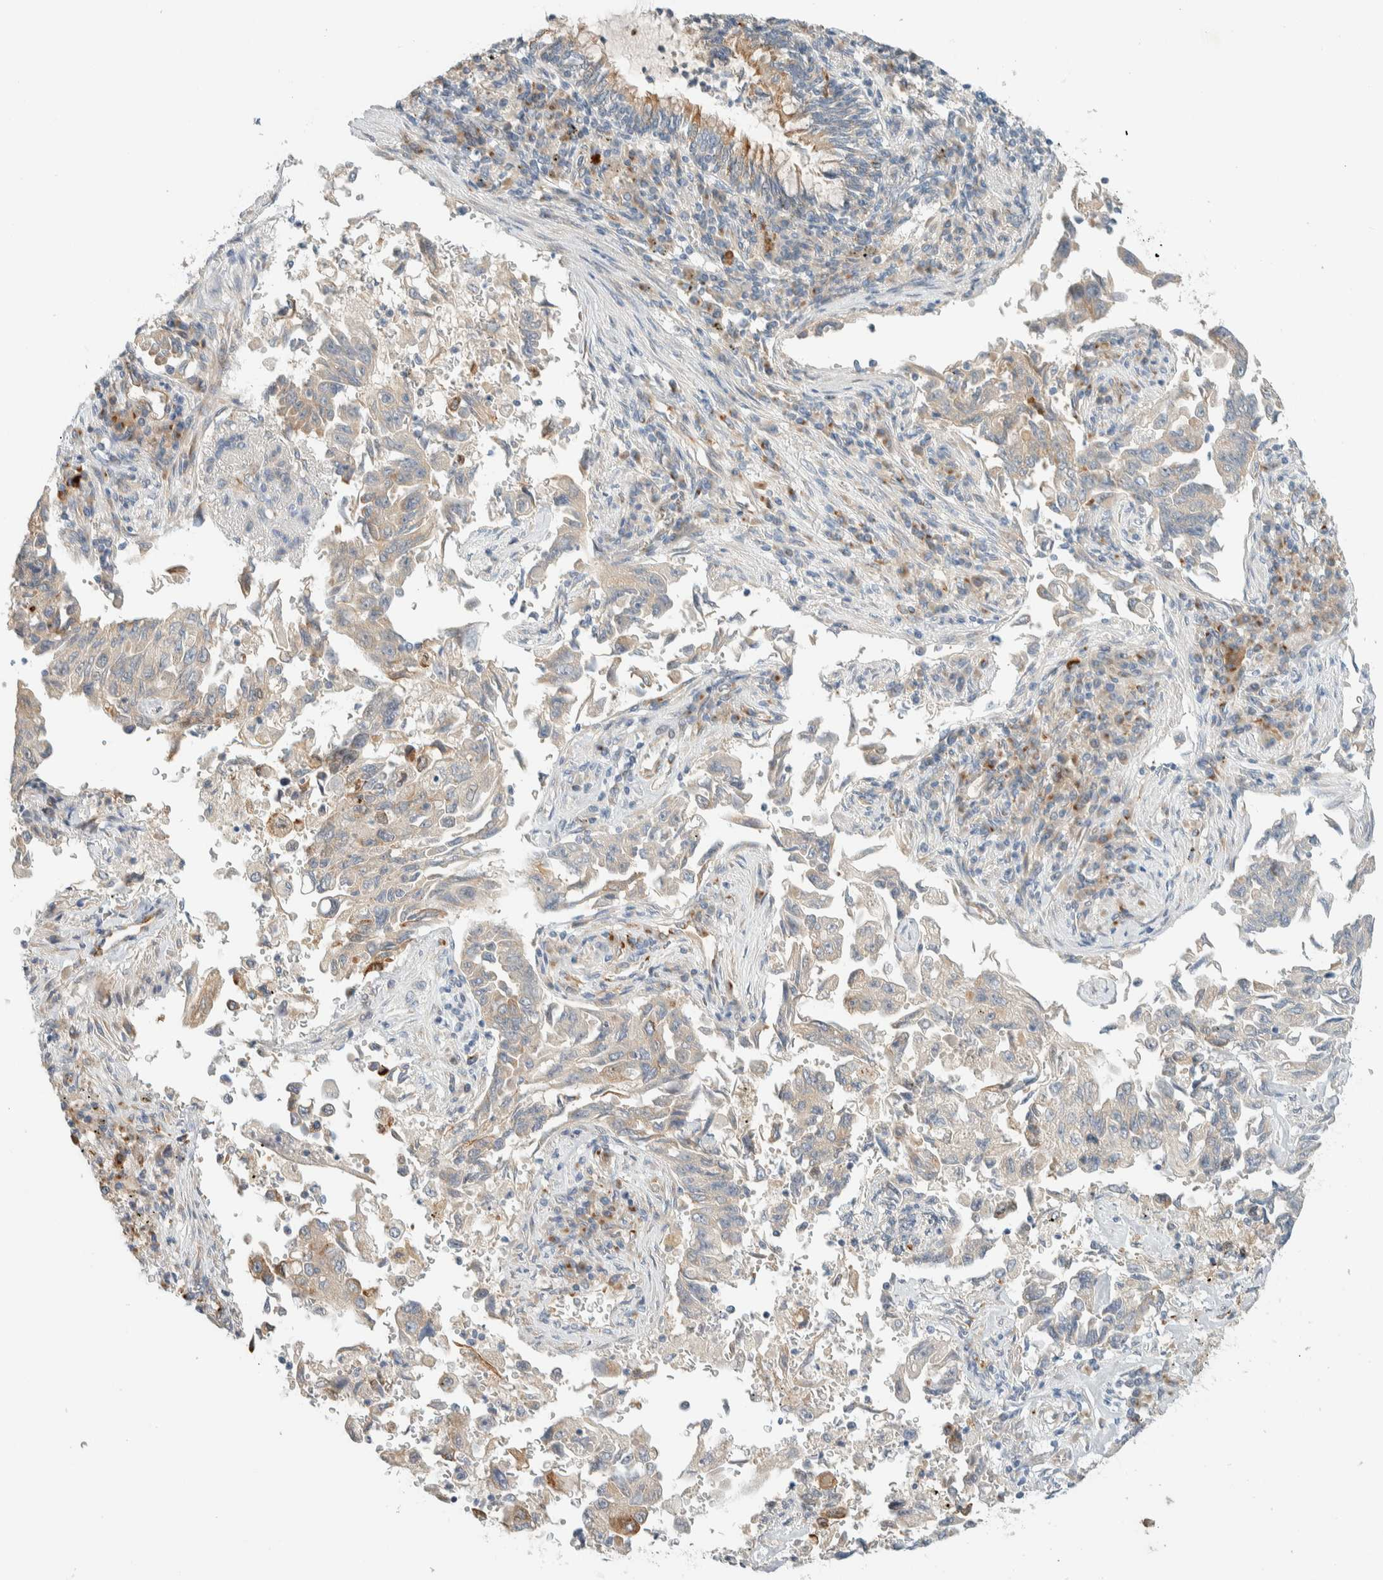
{"staining": {"intensity": "moderate", "quantity": "<25%", "location": "cytoplasmic/membranous"}, "tissue": "lung cancer", "cell_type": "Tumor cells", "image_type": "cancer", "snomed": [{"axis": "morphology", "description": "Adenocarcinoma, NOS"}, {"axis": "topography", "description": "Lung"}], "caption": "Immunohistochemistry (IHC) of lung adenocarcinoma exhibits low levels of moderate cytoplasmic/membranous staining in about <25% of tumor cells.", "gene": "TMEM184B", "patient": {"sex": "female", "age": 51}}